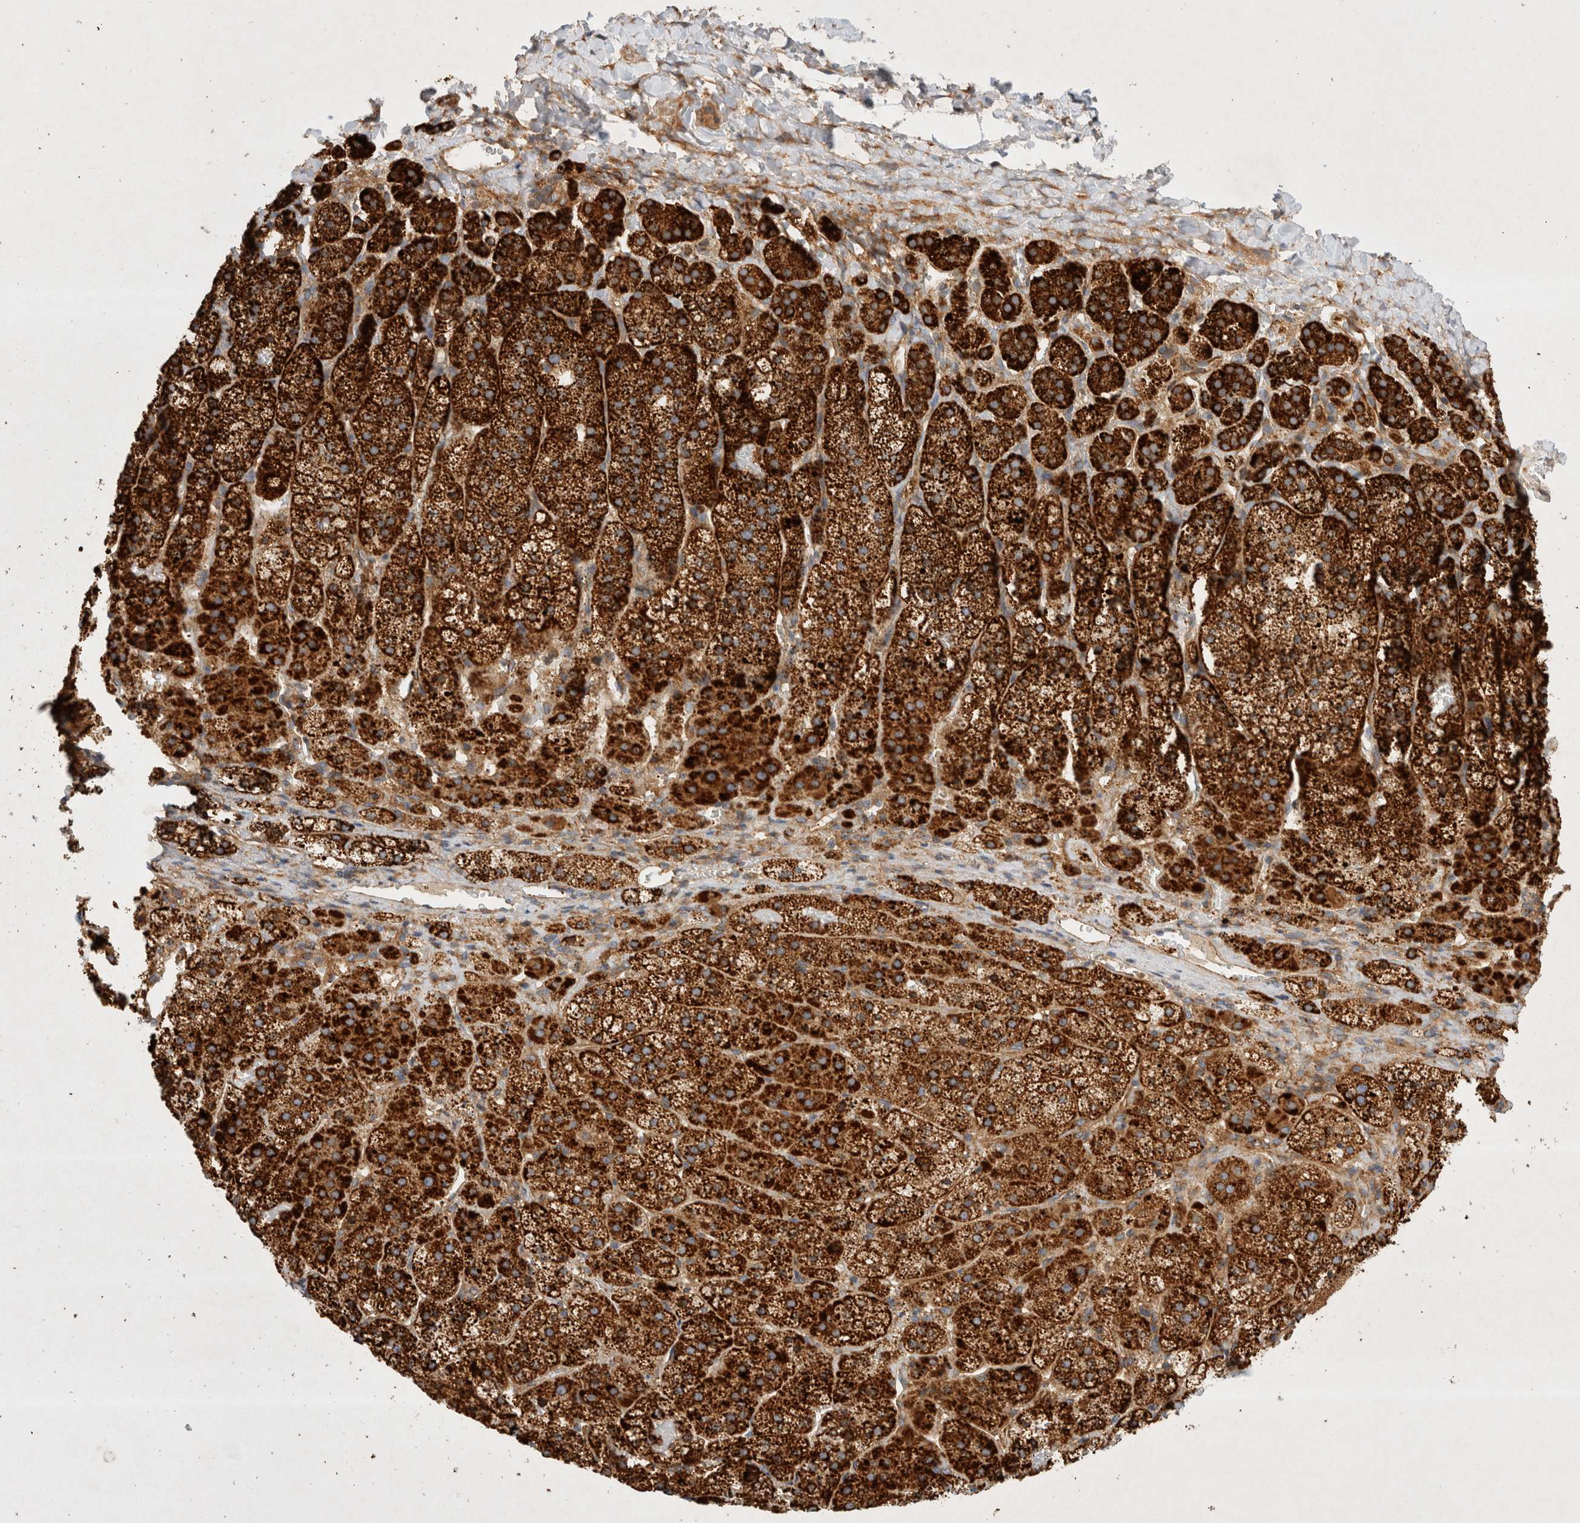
{"staining": {"intensity": "strong", "quantity": ">75%", "location": "cytoplasmic/membranous"}, "tissue": "adrenal gland", "cell_type": "Glandular cells", "image_type": "normal", "snomed": [{"axis": "morphology", "description": "Normal tissue, NOS"}, {"axis": "topography", "description": "Adrenal gland"}], "caption": "Immunohistochemical staining of benign human adrenal gland shows >75% levels of strong cytoplasmic/membranous protein expression in approximately >75% of glandular cells.", "gene": "GPR150", "patient": {"sex": "female", "age": 44}}